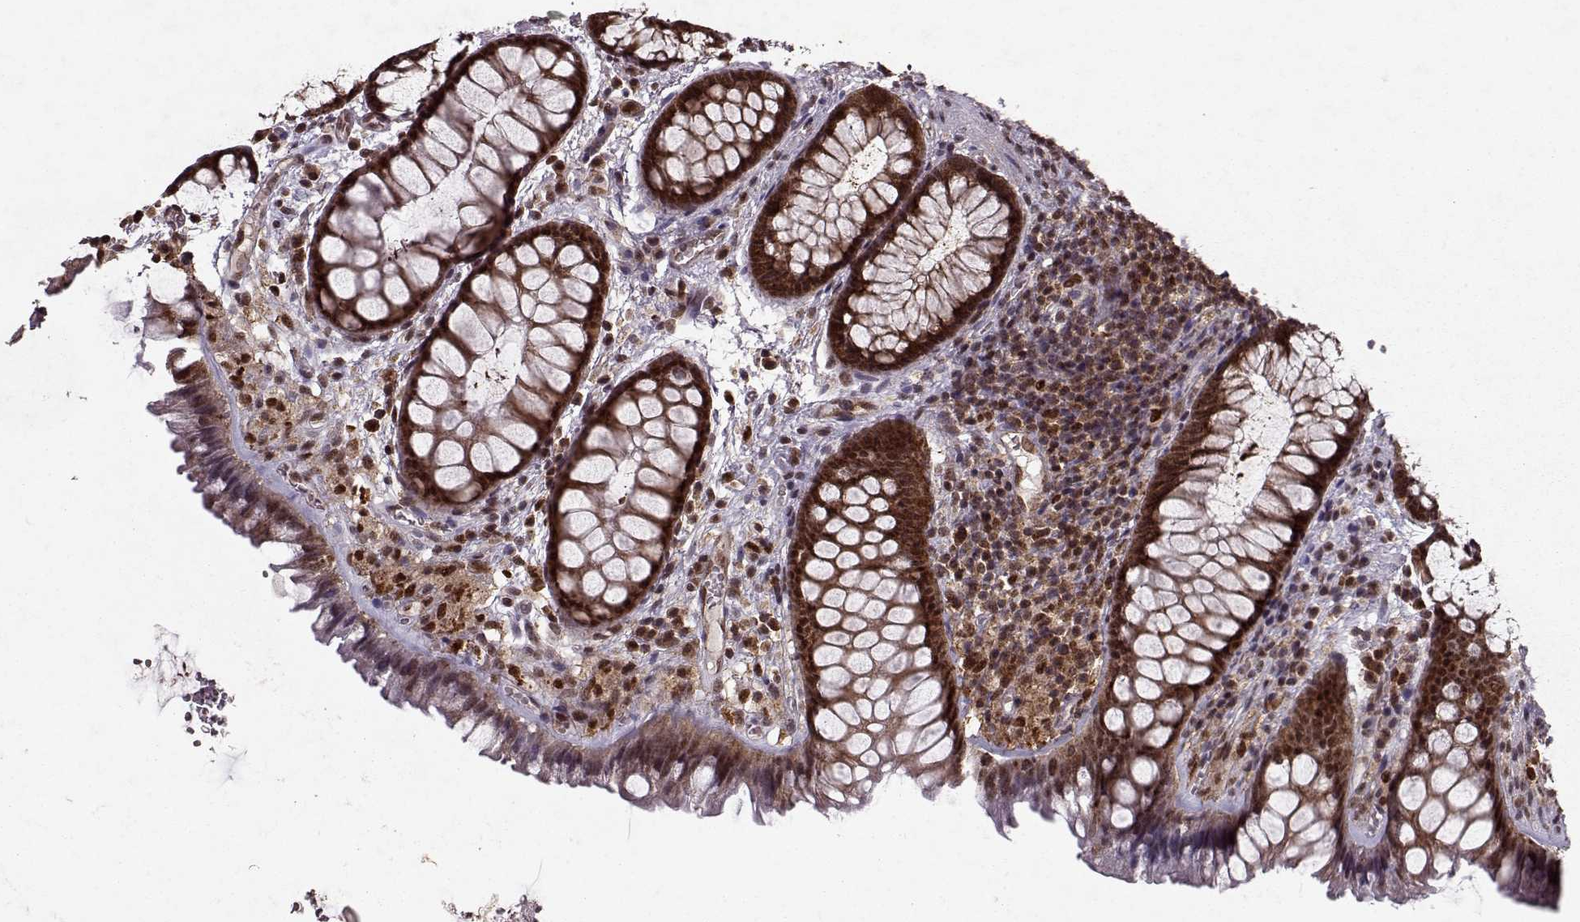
{"staining": {"intensity": "strong", "quantity": ">75%", "location": "cytoplasmic/membranous,nuclear"}, "tissue": "rectum", "cell_type": "Glandular cells", "image_type": "normal", "snomed": [{"axis": "morphology", "description": "Normal tissue, NOS"}, {"axis": "topography", "description": "Rectum"}], "caption": "This is a micrograph of immunohistochemistry (IHC) staining of normal rectum, which shows strong expression in the cytoplasmic/membranous,nuclear of glandular cells.", "gene": "PSMA7", "patient": {"sex": "female", "age": 62}}